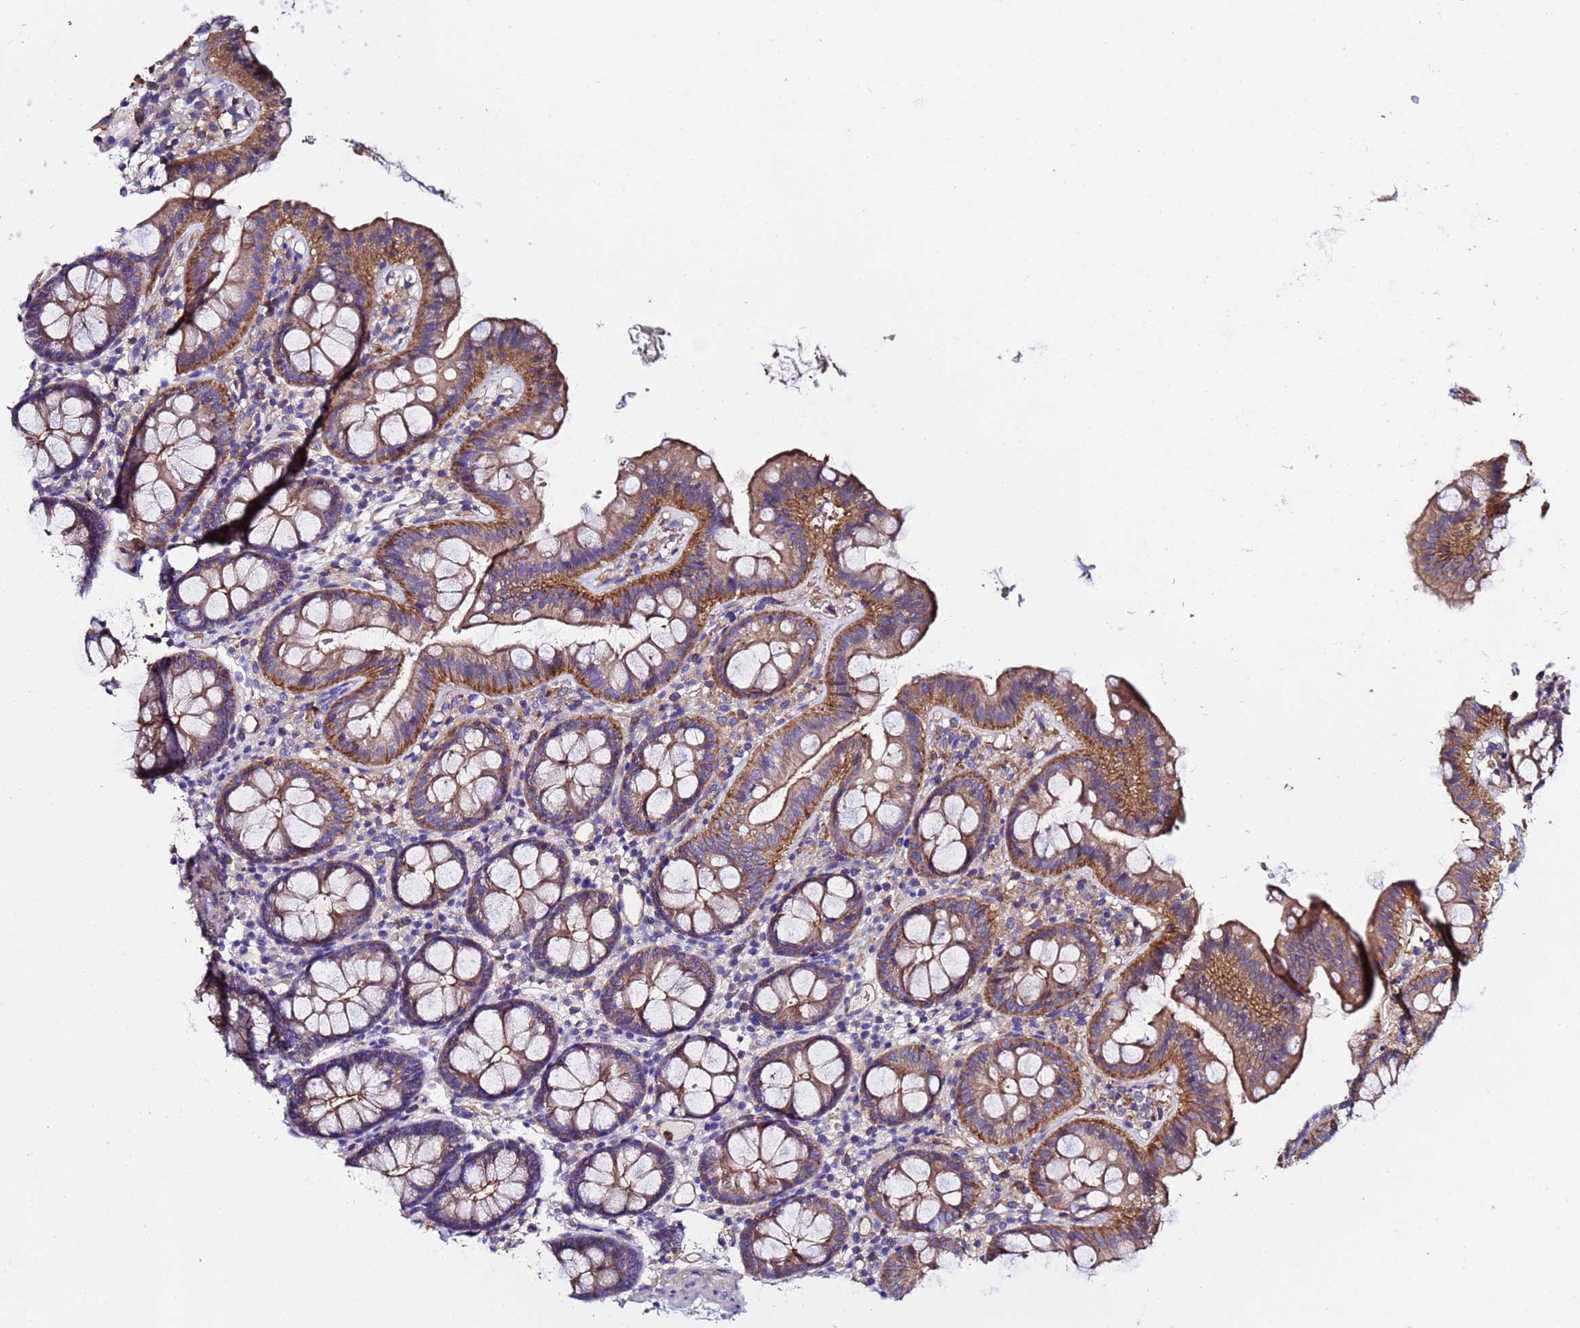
{"staining": {"intensity": "weak", "quantity": ">75%", "location": "cytoplasmic/membranous"}, "tissue": "colon", "cell_type": "Endothelial cells", "image_type": "normal", "snomed": [{"axis": "morphology", "description": "Normal tissue, NOS"}, {"axis": "topography", "description": "Colon"}], "caption": "A high-resolution image shows immunohistochemistry staining of normal colon, which shows weak cytoplasmic/membranous expression in about >75% of endothelial cells.", "gene": "POTEE", "patient": {"sex": "male", "age": 75}}